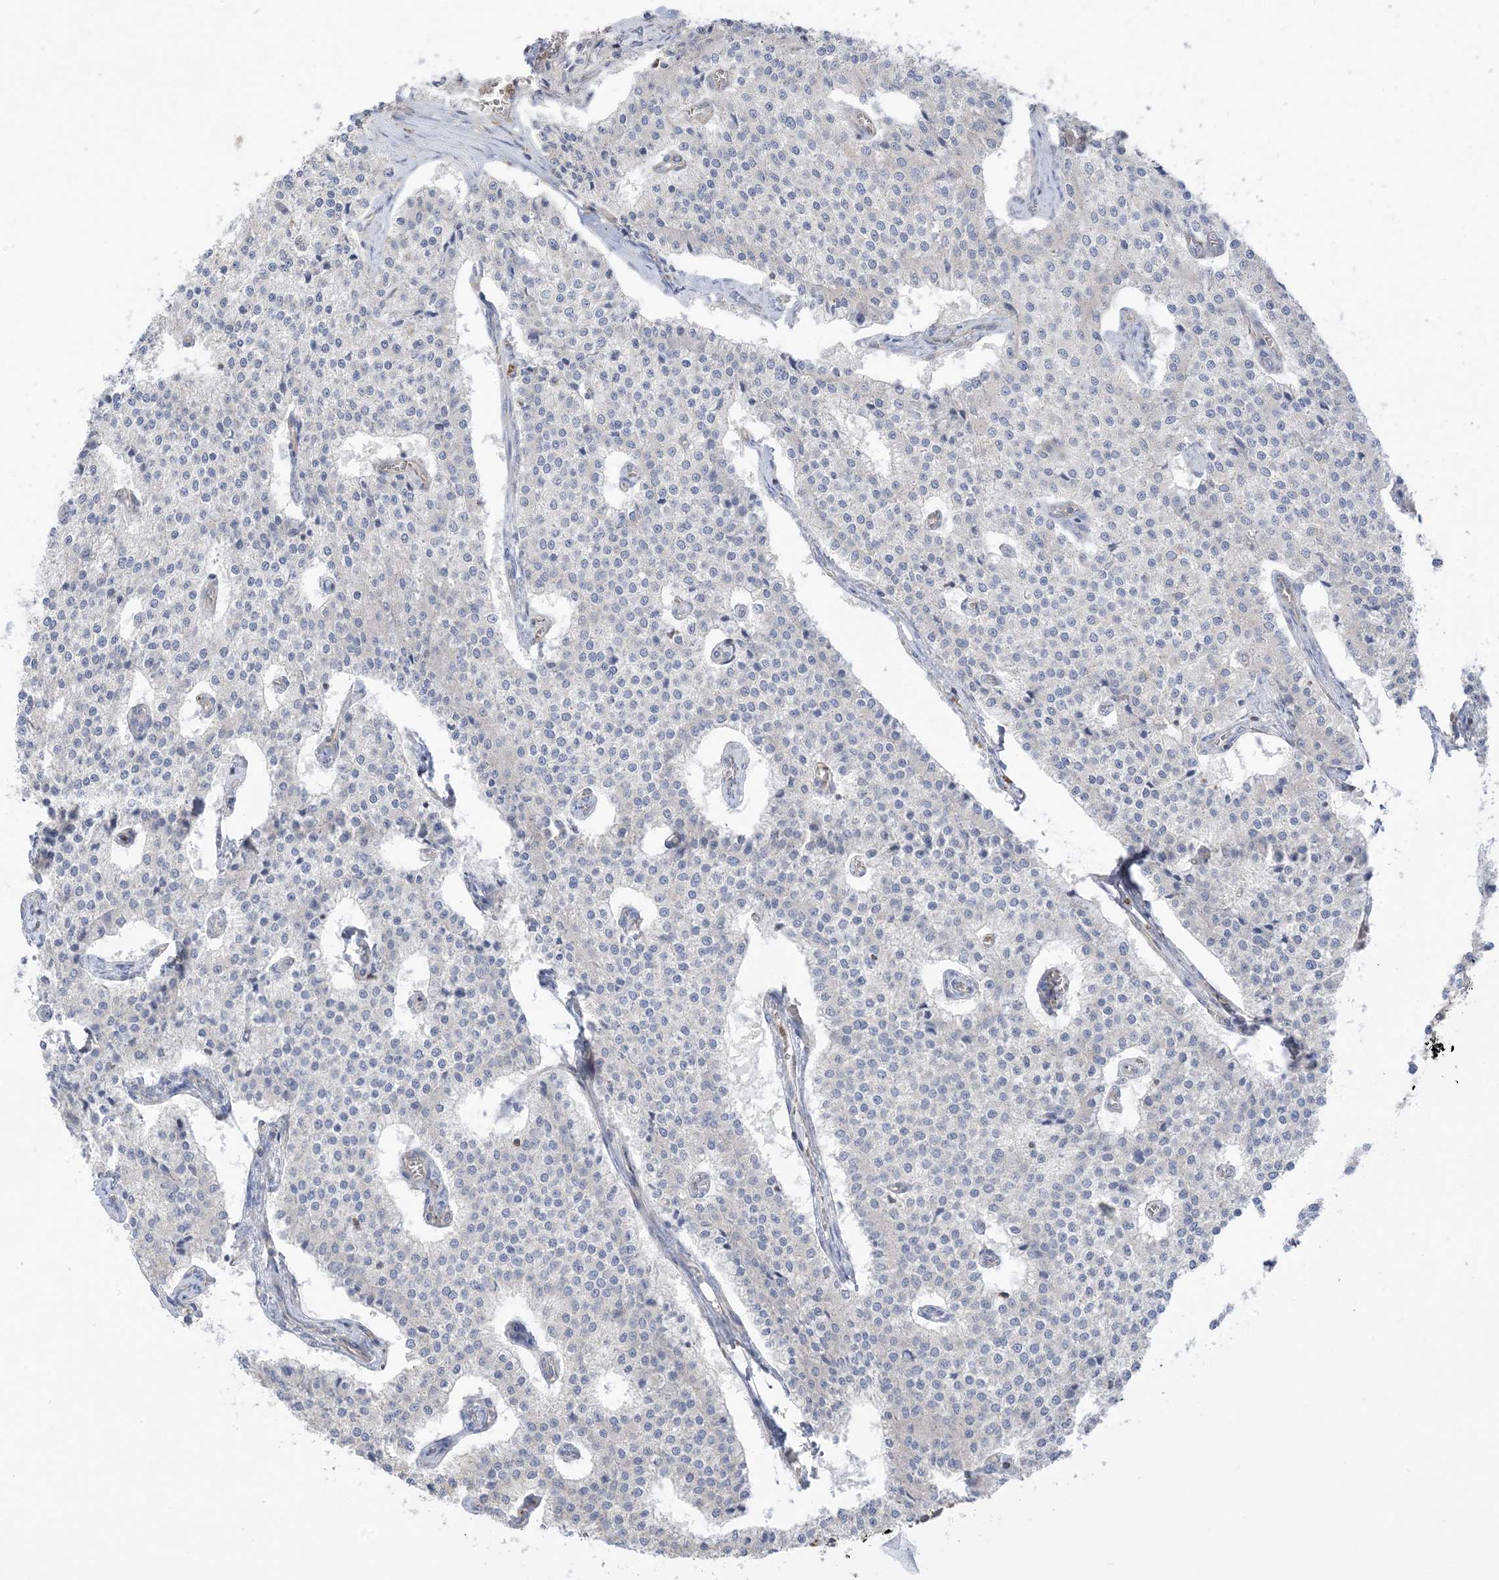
{"staining": {"intensity": "negative", "quantity": "none", "location": "none"}, "tissue": "carcinoid", "cell_type": "Tumor cells", "image_type": "cancer", "snomed": [{"axis": "morphology", "description": "Carcinoid, malignant, NOS"}, {"axis": "topography", "description": "Colon"}], "caption": "Immunohistochemical staining of carcinoid shows no significant staining in tumor cells.", "gene": "ICMT", "patient": {"sex": "female", "age": 52}}